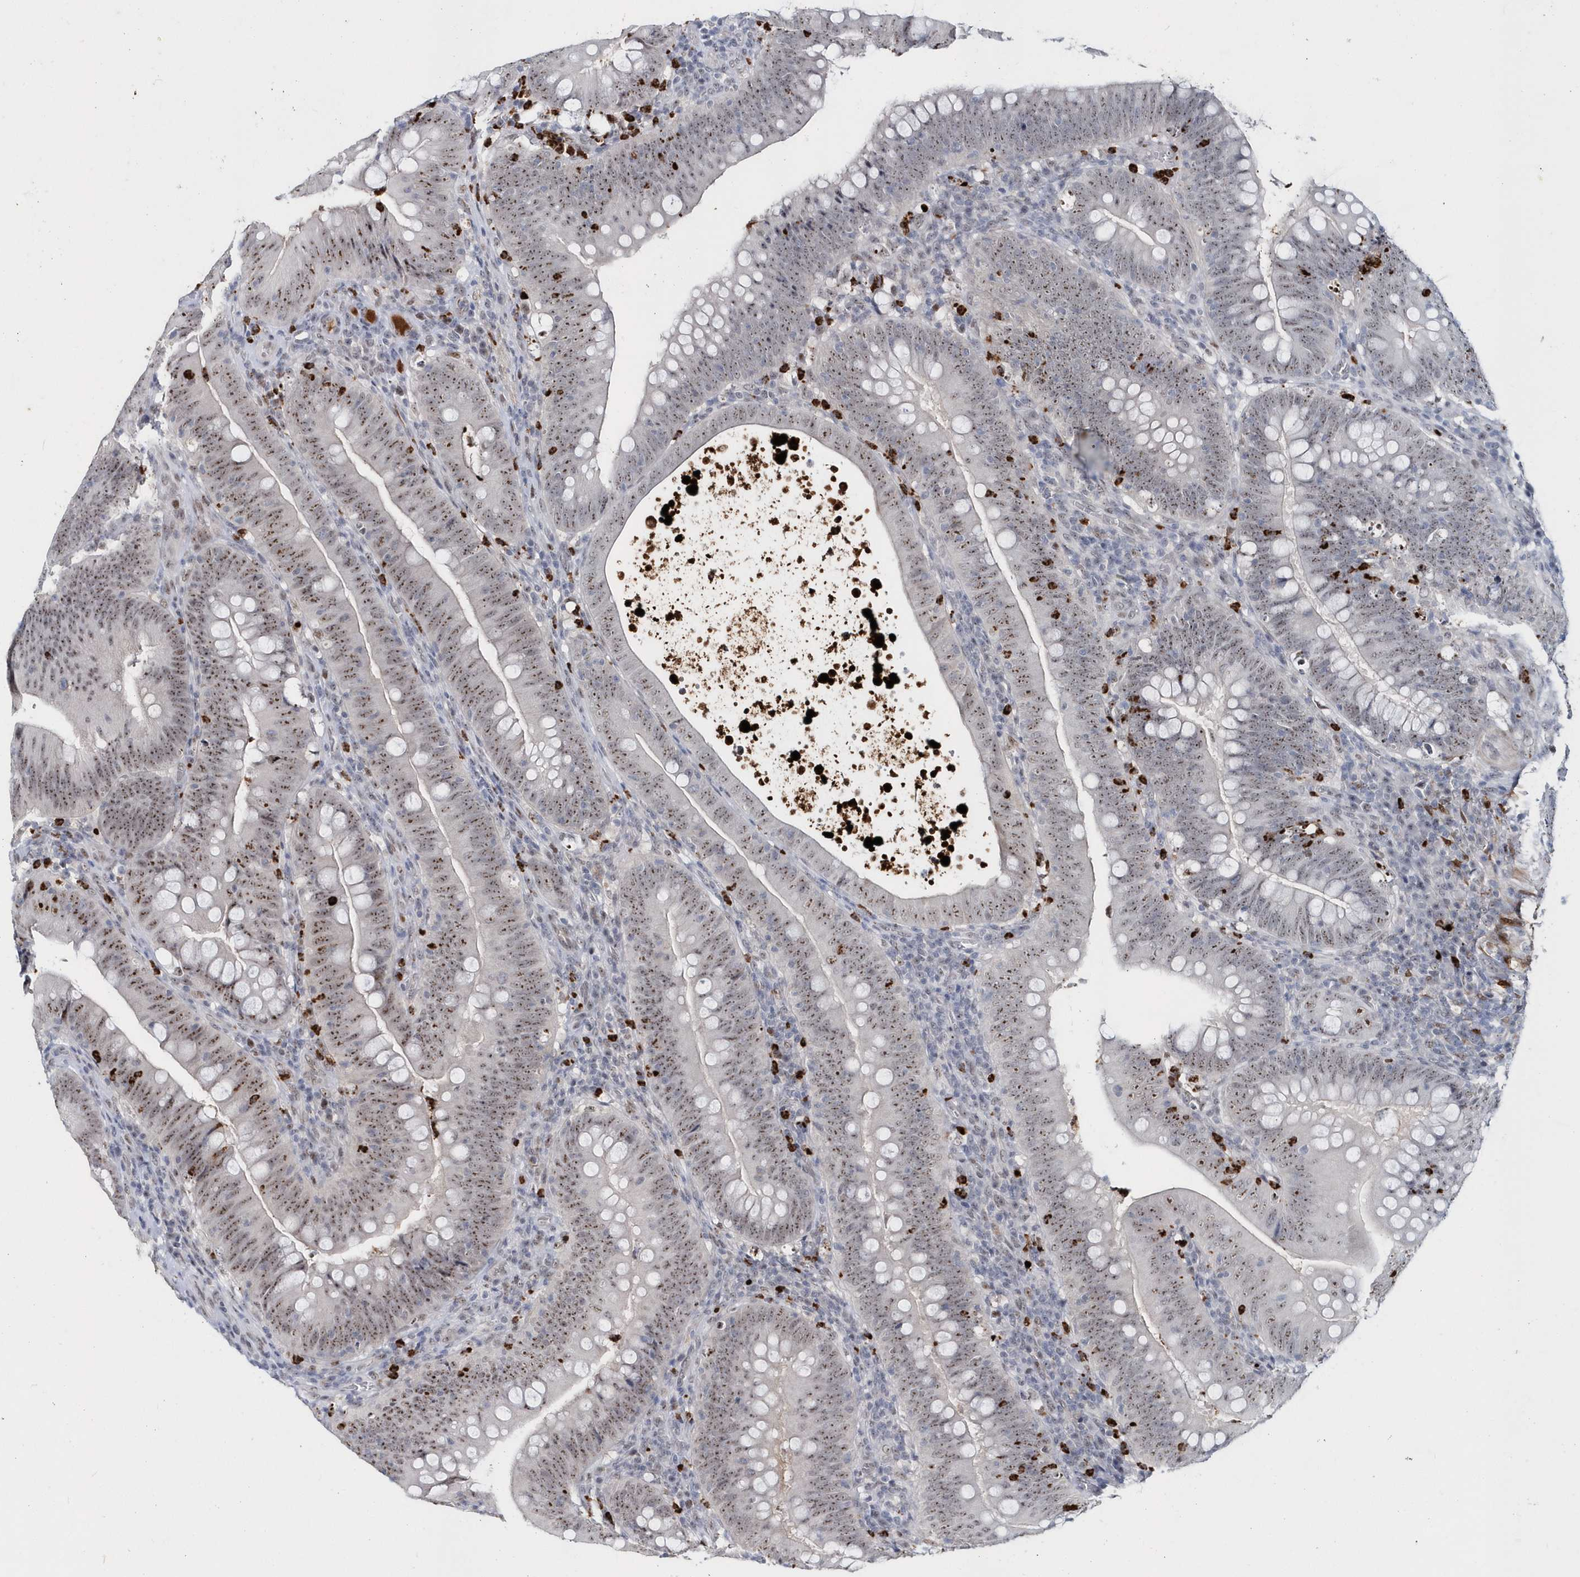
{"staining": {"intensity": "moderate", "quantity": ">75%", "location": "cytoplasmic/membranous,nuclear"}, "tissue": "colorectal cancer", "cell_type": "Tumor cells", "image_type": "cancer", "snomed": [{"axis": "morphology", "description": "Normal tissue, NOS"}, {"axis": "topography", "description": "Colon"}], "caption": "IHC staining of colorectal cancer, which reveals medium levels of moderate cytoplasmic/membranous and nuclear staining in approximately >75% of tumor cells indicating moderate cytoplasmic/membranous and nuclear protein expression. The staining was performed using DAB (brown) for protein detection and nuclei were counterstained in hematoxylin (blue).", "gene": "ASCL4", "patient": {"sex": "female", "age": 82}}